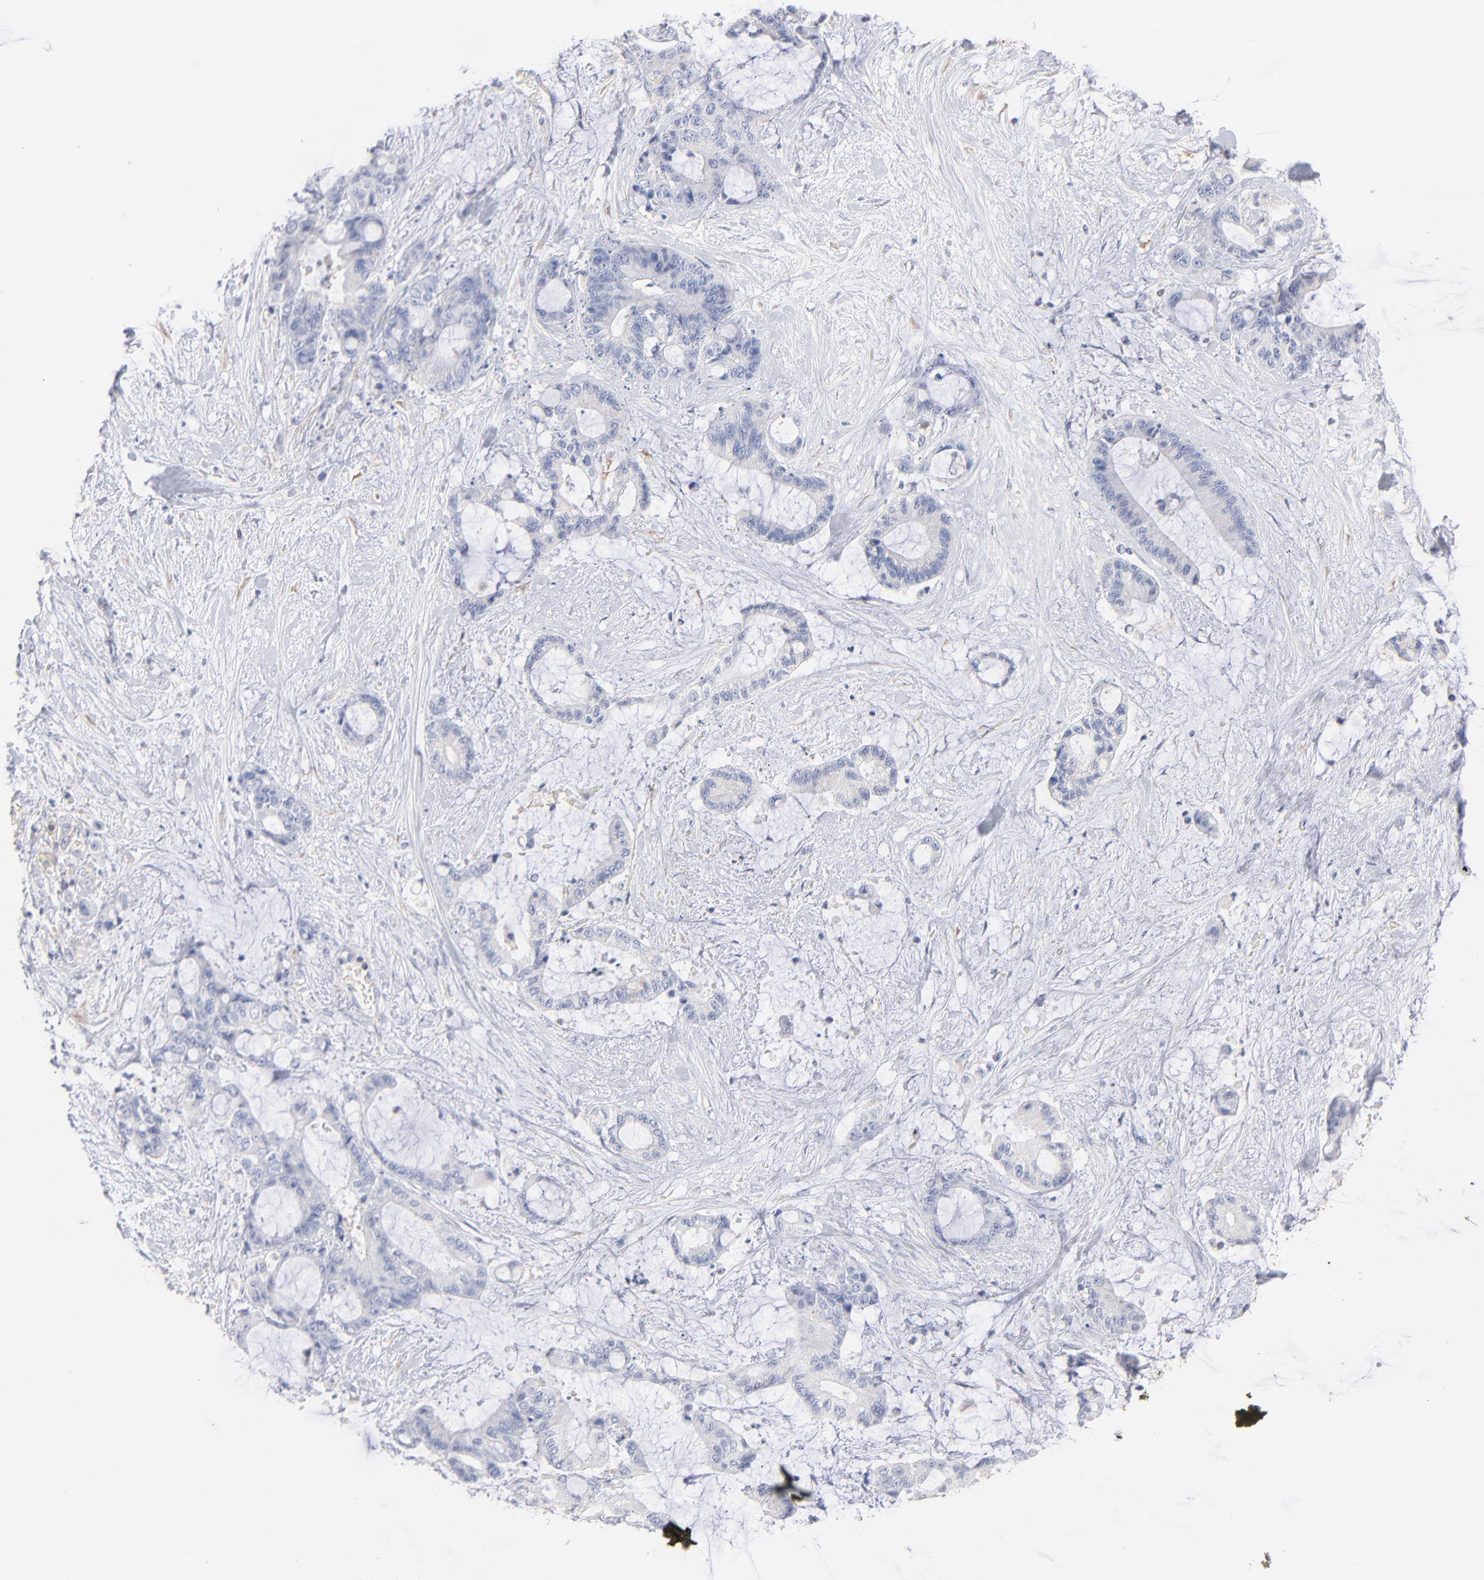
{"staining": {"intensity": "negative", "quantity": "none", "location": "none"}, "tissue": "liver cancer", "cell_type": "Tumor cells", "image_type": "cancer", "snomed": [{"axis": "morphology", "description": "Cholangiocarcinoma"}, {"axis": "topography", "description": "Liver"}], "caption": "Immunohistochemical staining of human liver cancer displays no significant staining in tumor cells.", "gene": "SEPTIN6", "patient": {"sex": "female", "age": 73}}